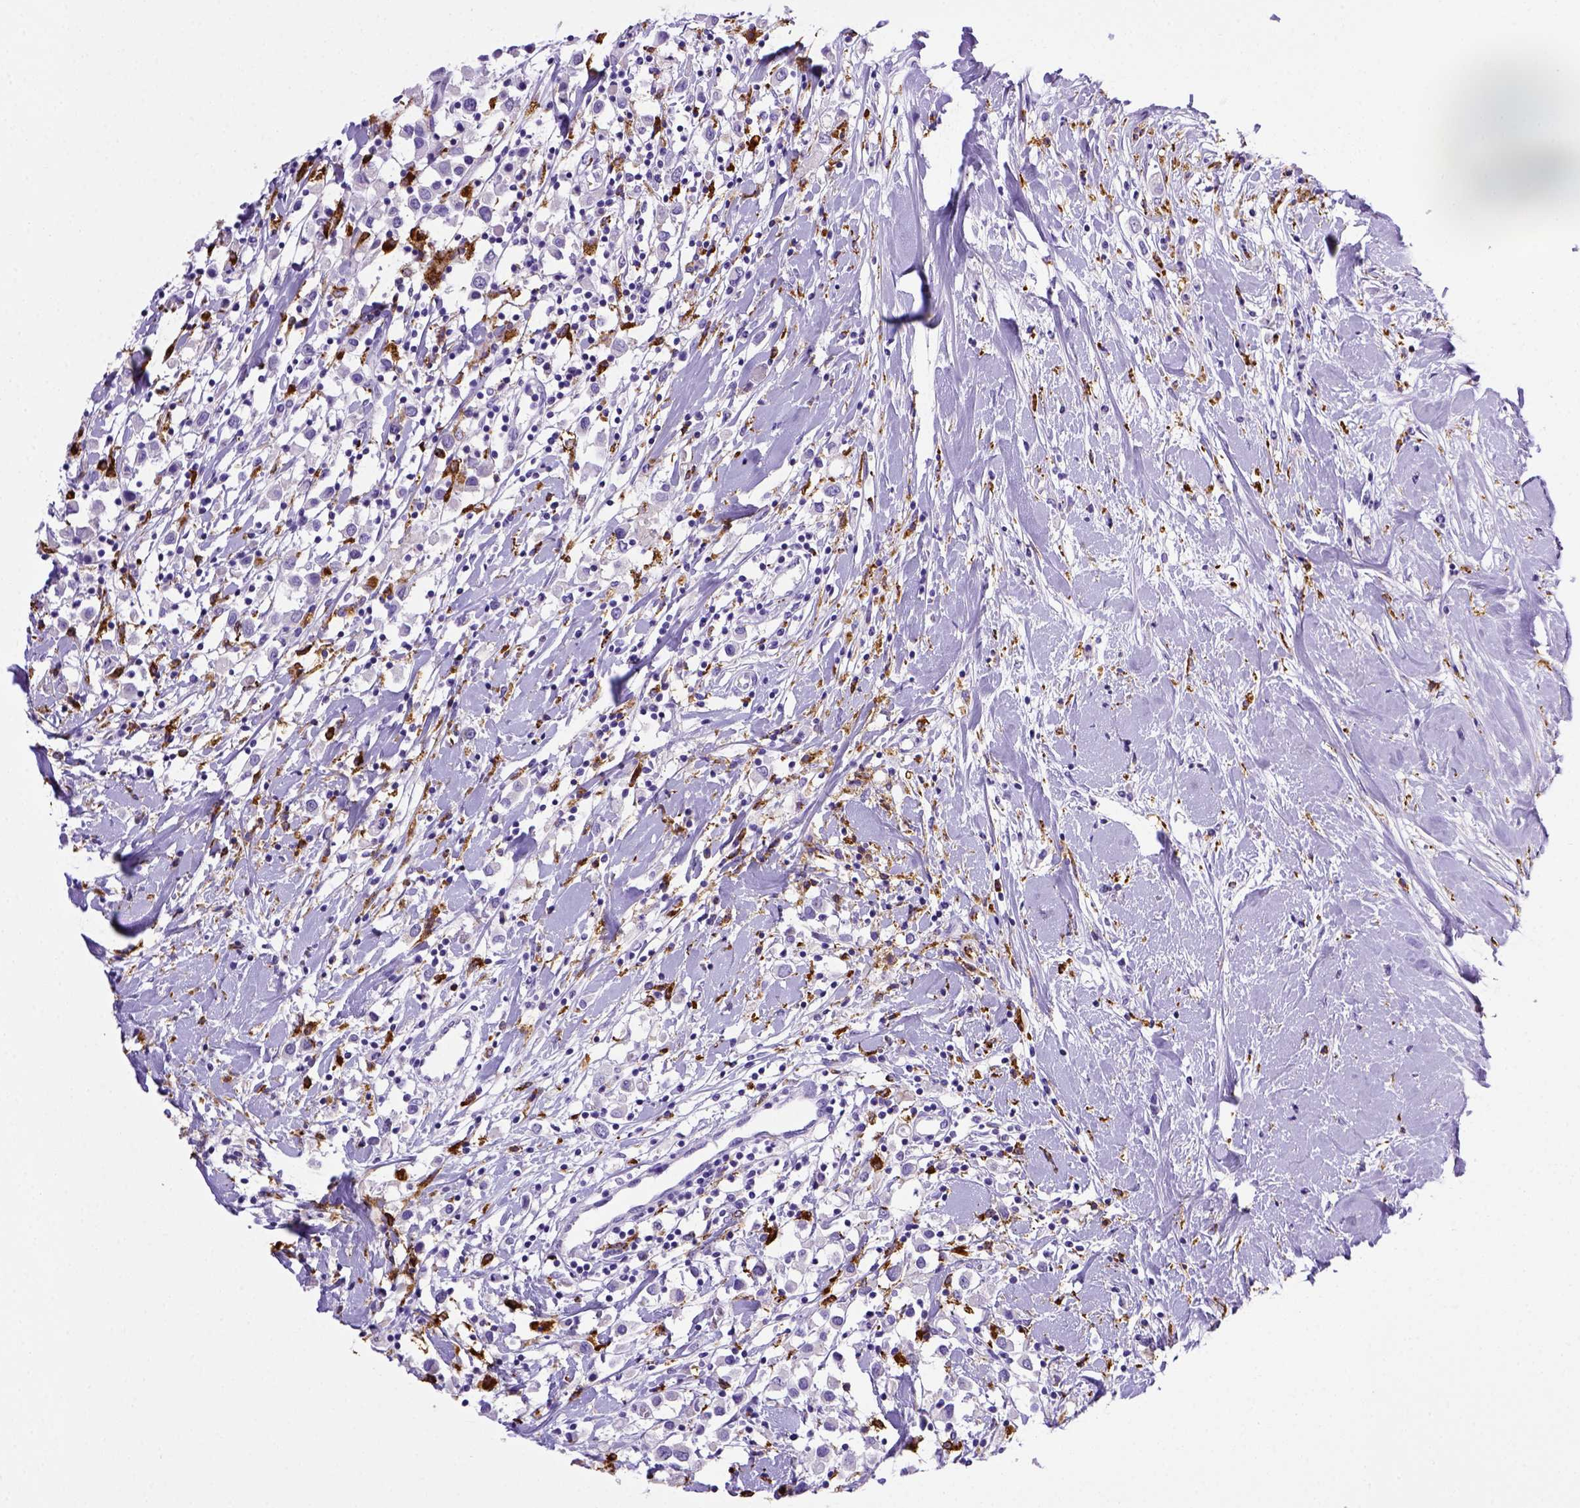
{"staining": {"intensity": "negative", "quantity": "none", "location": "none"}, "tissue": "breast cancer", "cell_type": "Tumor cells", "image_type": "cancer", "snomed": [{"axis": "morphology", "description": "Duct carcinoma"}, {"axis": "topography", "description": "Breast"}], "caption": "Image shows no protein staining in tumor cells of breast cancer tissue.", "gene": "CD68", "patient": {"sex": "female", "age": 61}}